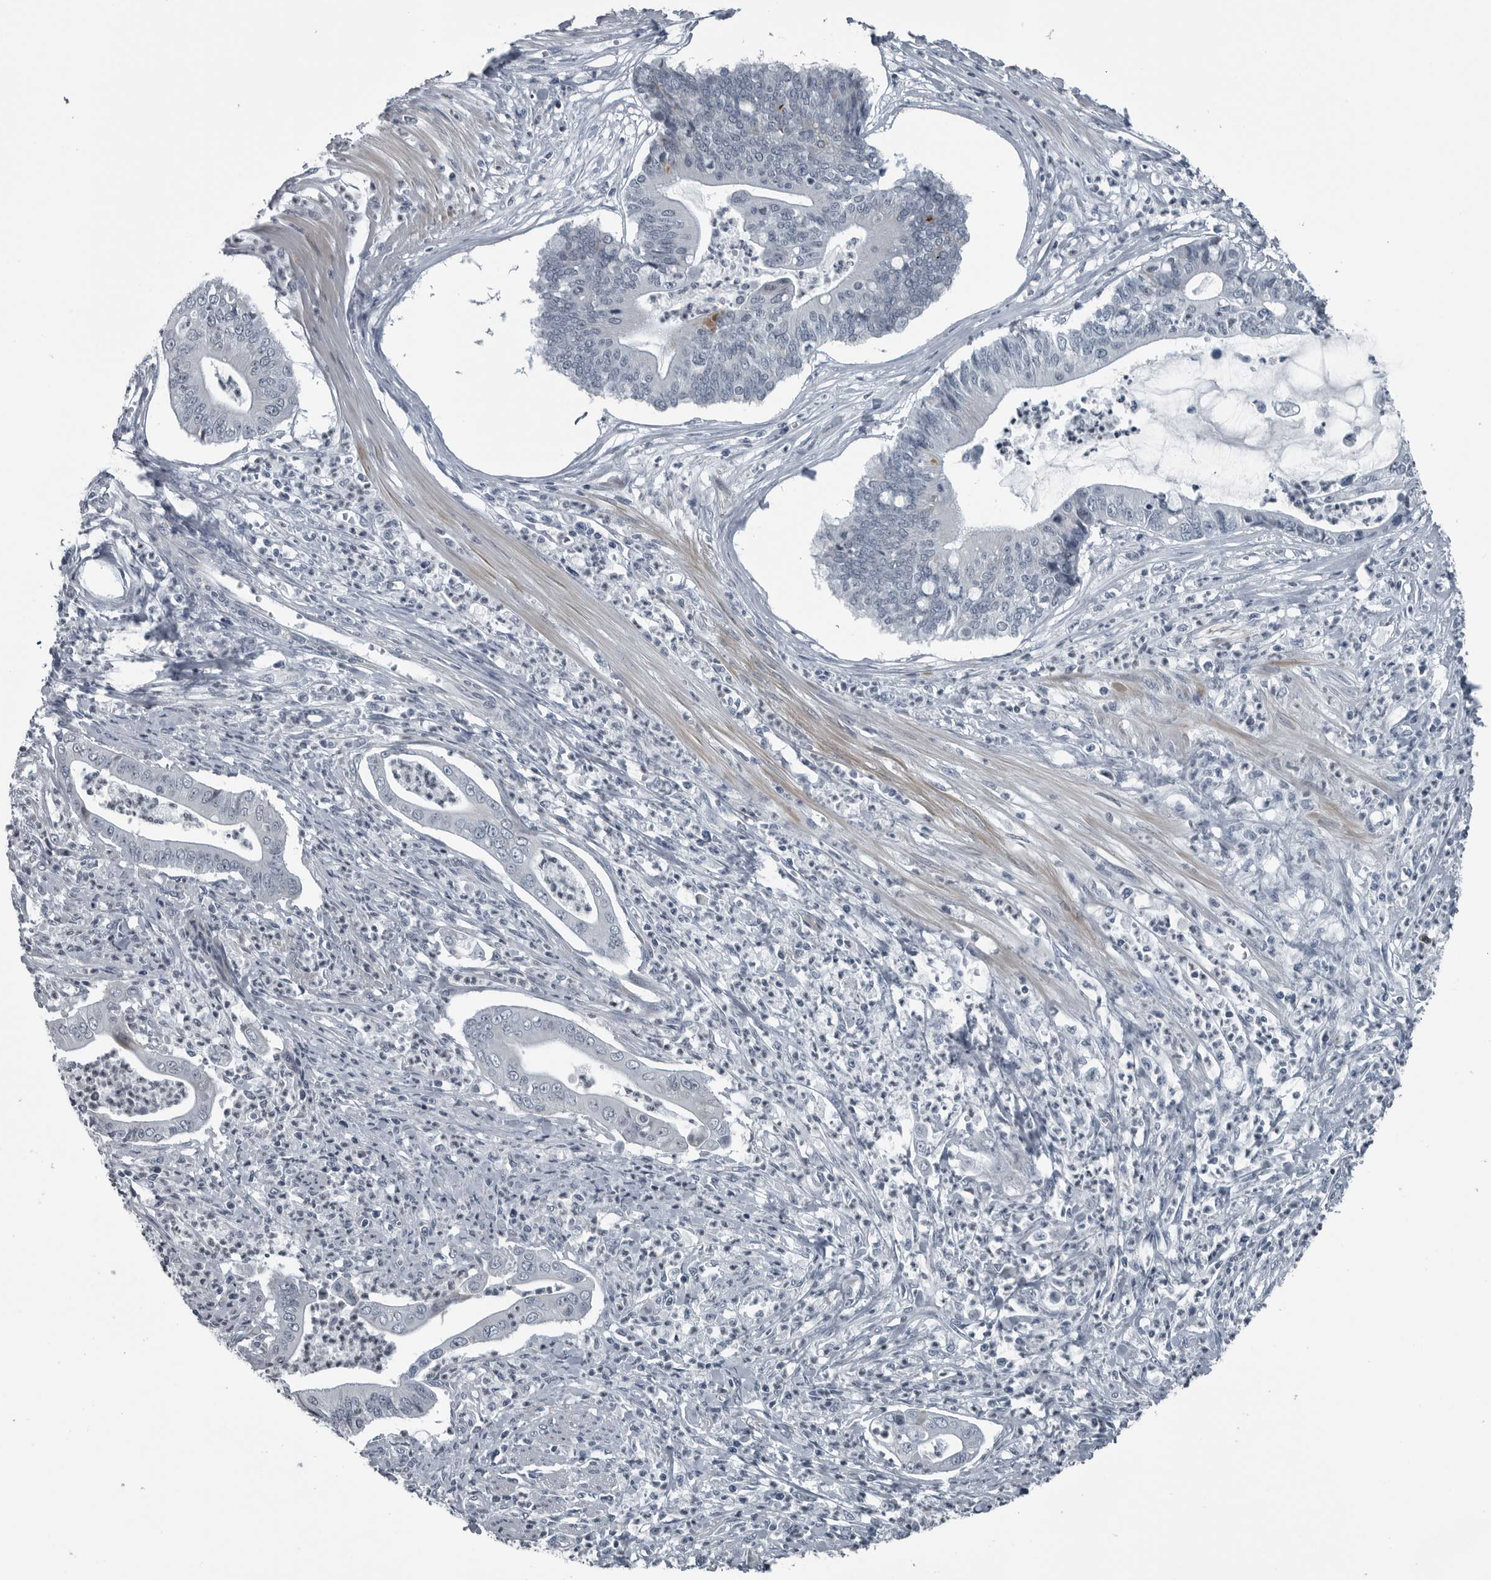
{"staining": {"intensity": "negative", "quantity": "none", "location": "none"}, "tissue": "pancreatic cancer", "cell_type": "Tumor cells", "image_type": "cancer", "snomed": [{"axis": "morphology", "description": "Adenocarcinoma, NOS"}, {"axis": "topography", "description": "Pancreas"}], "caption": "A high-resolution micrograph shows immunohistochemistry (IHC) staining of pancreatic cancer (adenocarcinoma), which demonstrates no significant expression in tumor cells. (Brightfield microscopy of DAB IHC at high magnification).", "gene": "DNAAF11", "patient": {"sex": "male", "age": 69}}